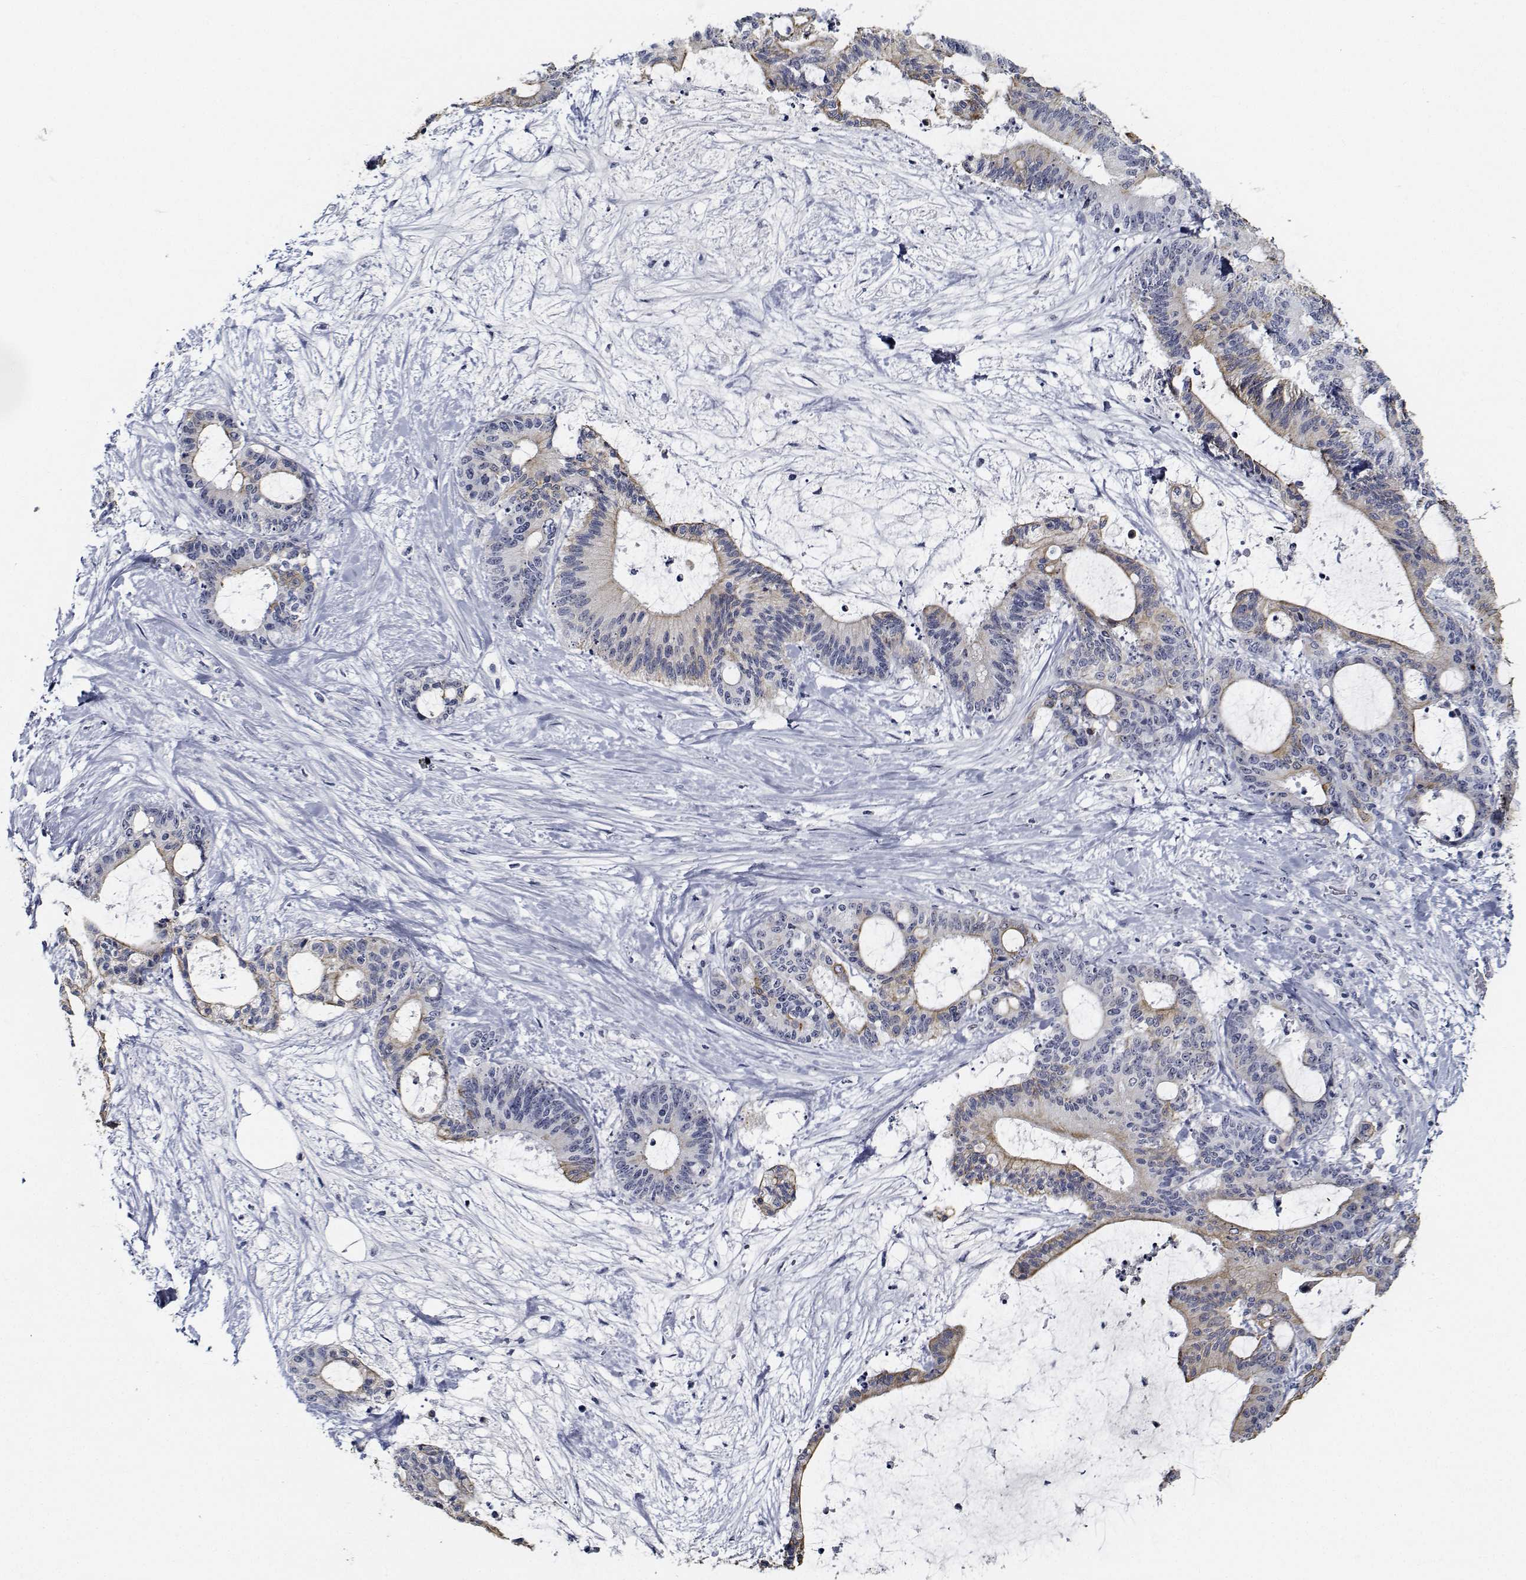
{"staining": {"intensity": "weak", "quantity": "<25%", "location": "cytoplasmic/membranous"}, "tissue": "liver cancer", "cell_type": "Tumor cells", "image_type": "cancer", "snomed": [{"axis": "morphology", "description": "Cholangiocarcinoma"}, {"axis": "topography", "description": "Liver"}], "caption": "High magnification brightfield microscopy of liver cholangiocarcinoma stained with DAB (brown) and counterstained with hematoxylin (blue): tumor cells show no significant positivity. (DAB (3,3'-diaminobenzidine) immunohistochemistry (IHC) with hematoxylin counter stain).", "gene": "NVL", "patient": {"sex": "female", "age": 73}}